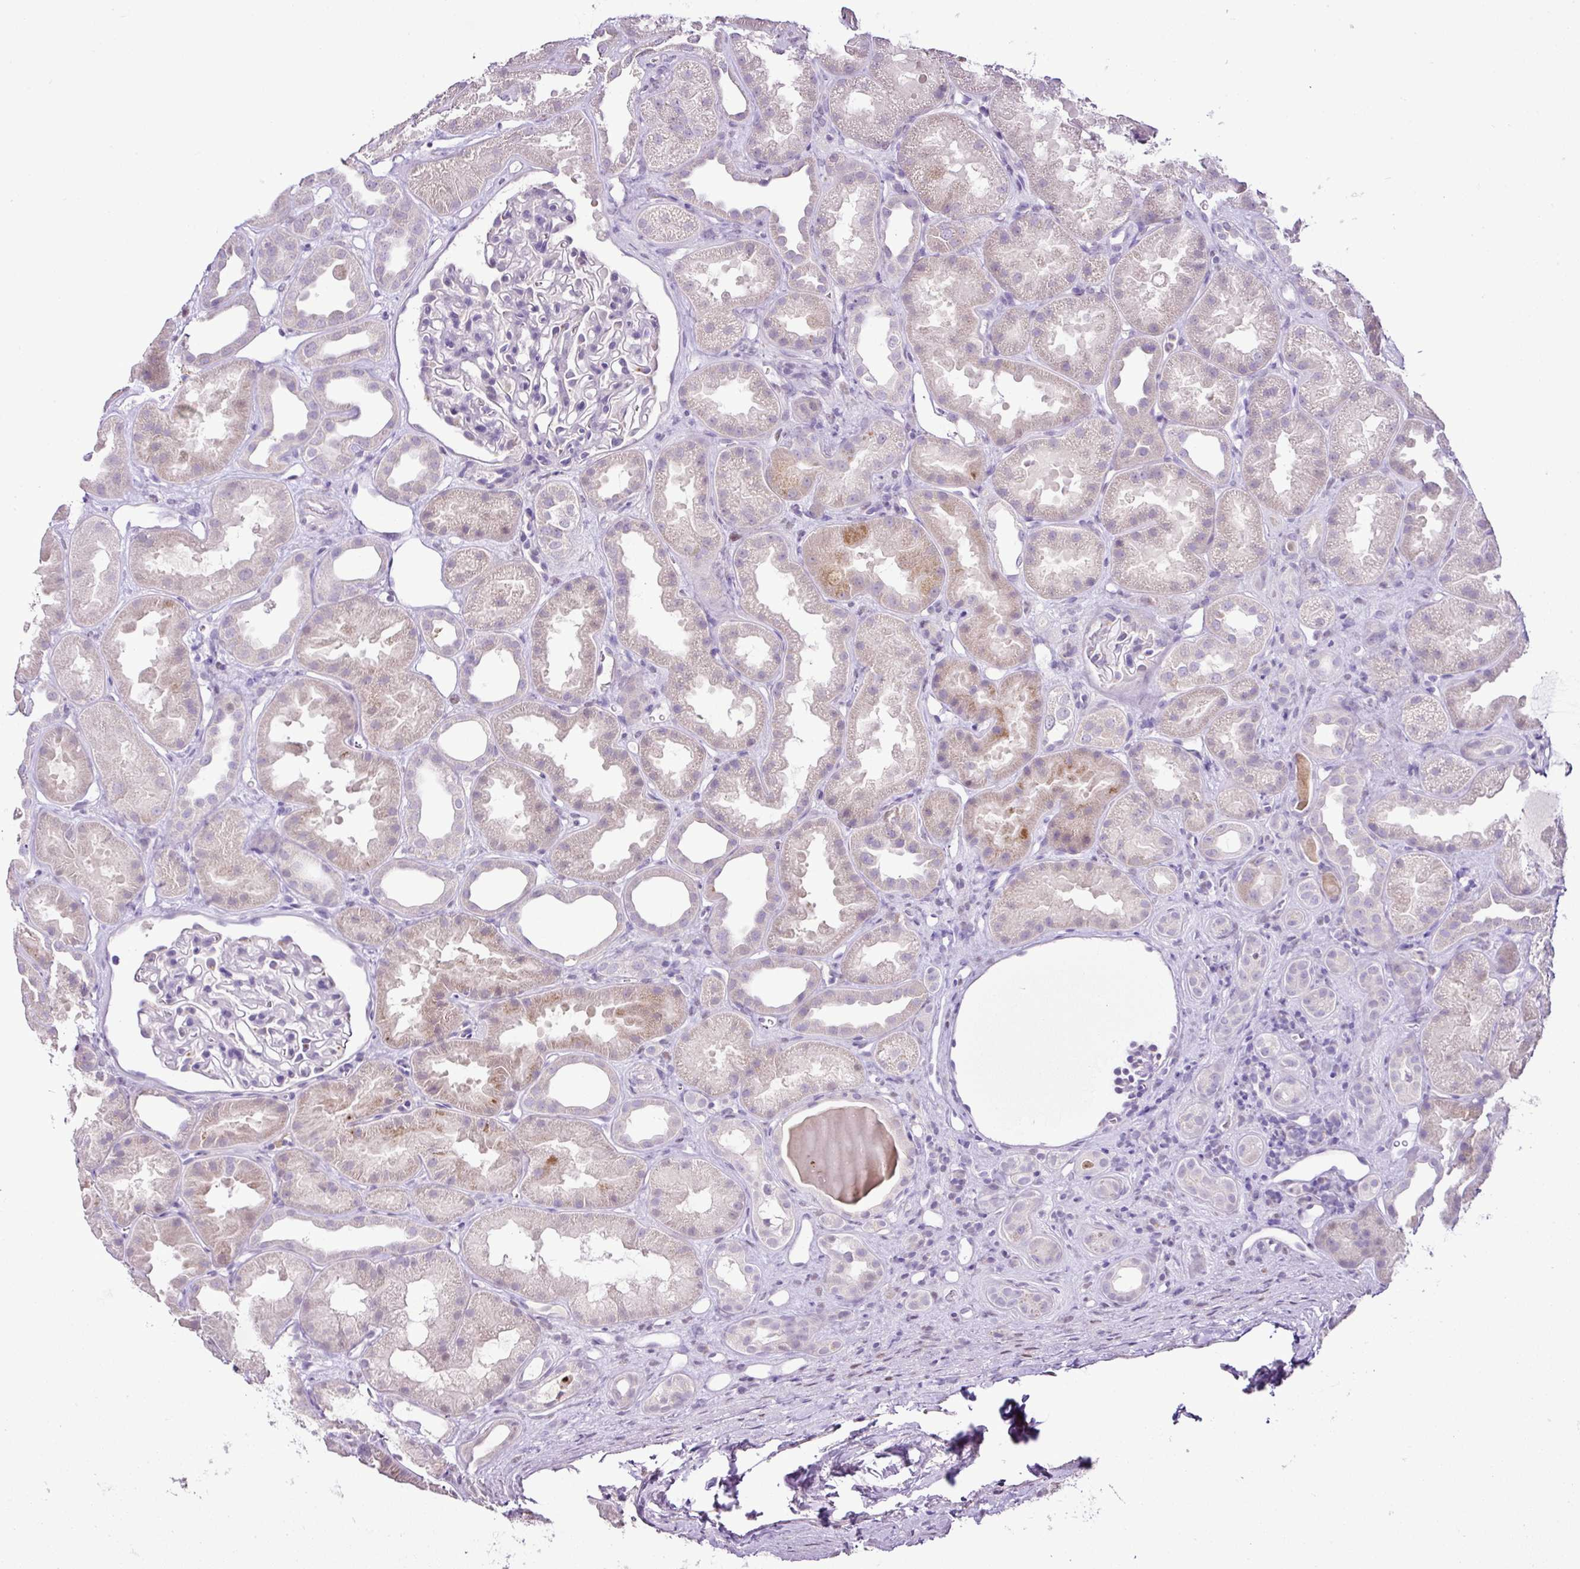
{"staining": {"intensity": "negative", "quantity": "none", "location": "none"}, "tissue": "kidney", "cell_type": "Cells in glomeruli", "image_type": "normal", "snomed": [{"axis": "morphology", "description": "Normal tissue, NOS"}, {"axis": "topography", "description": "Kidney"}], "caption": "This histopathology image is of normal kidney stained with IHC to label a protein in brown with the nuclei are counter-stained blue. There is no staining in cells in glomeruli. (DAB immunohistochemistry with hematoxylin counter stain).", "gene": "ESR1", "patient": {"sex": "male", "age": 61}}